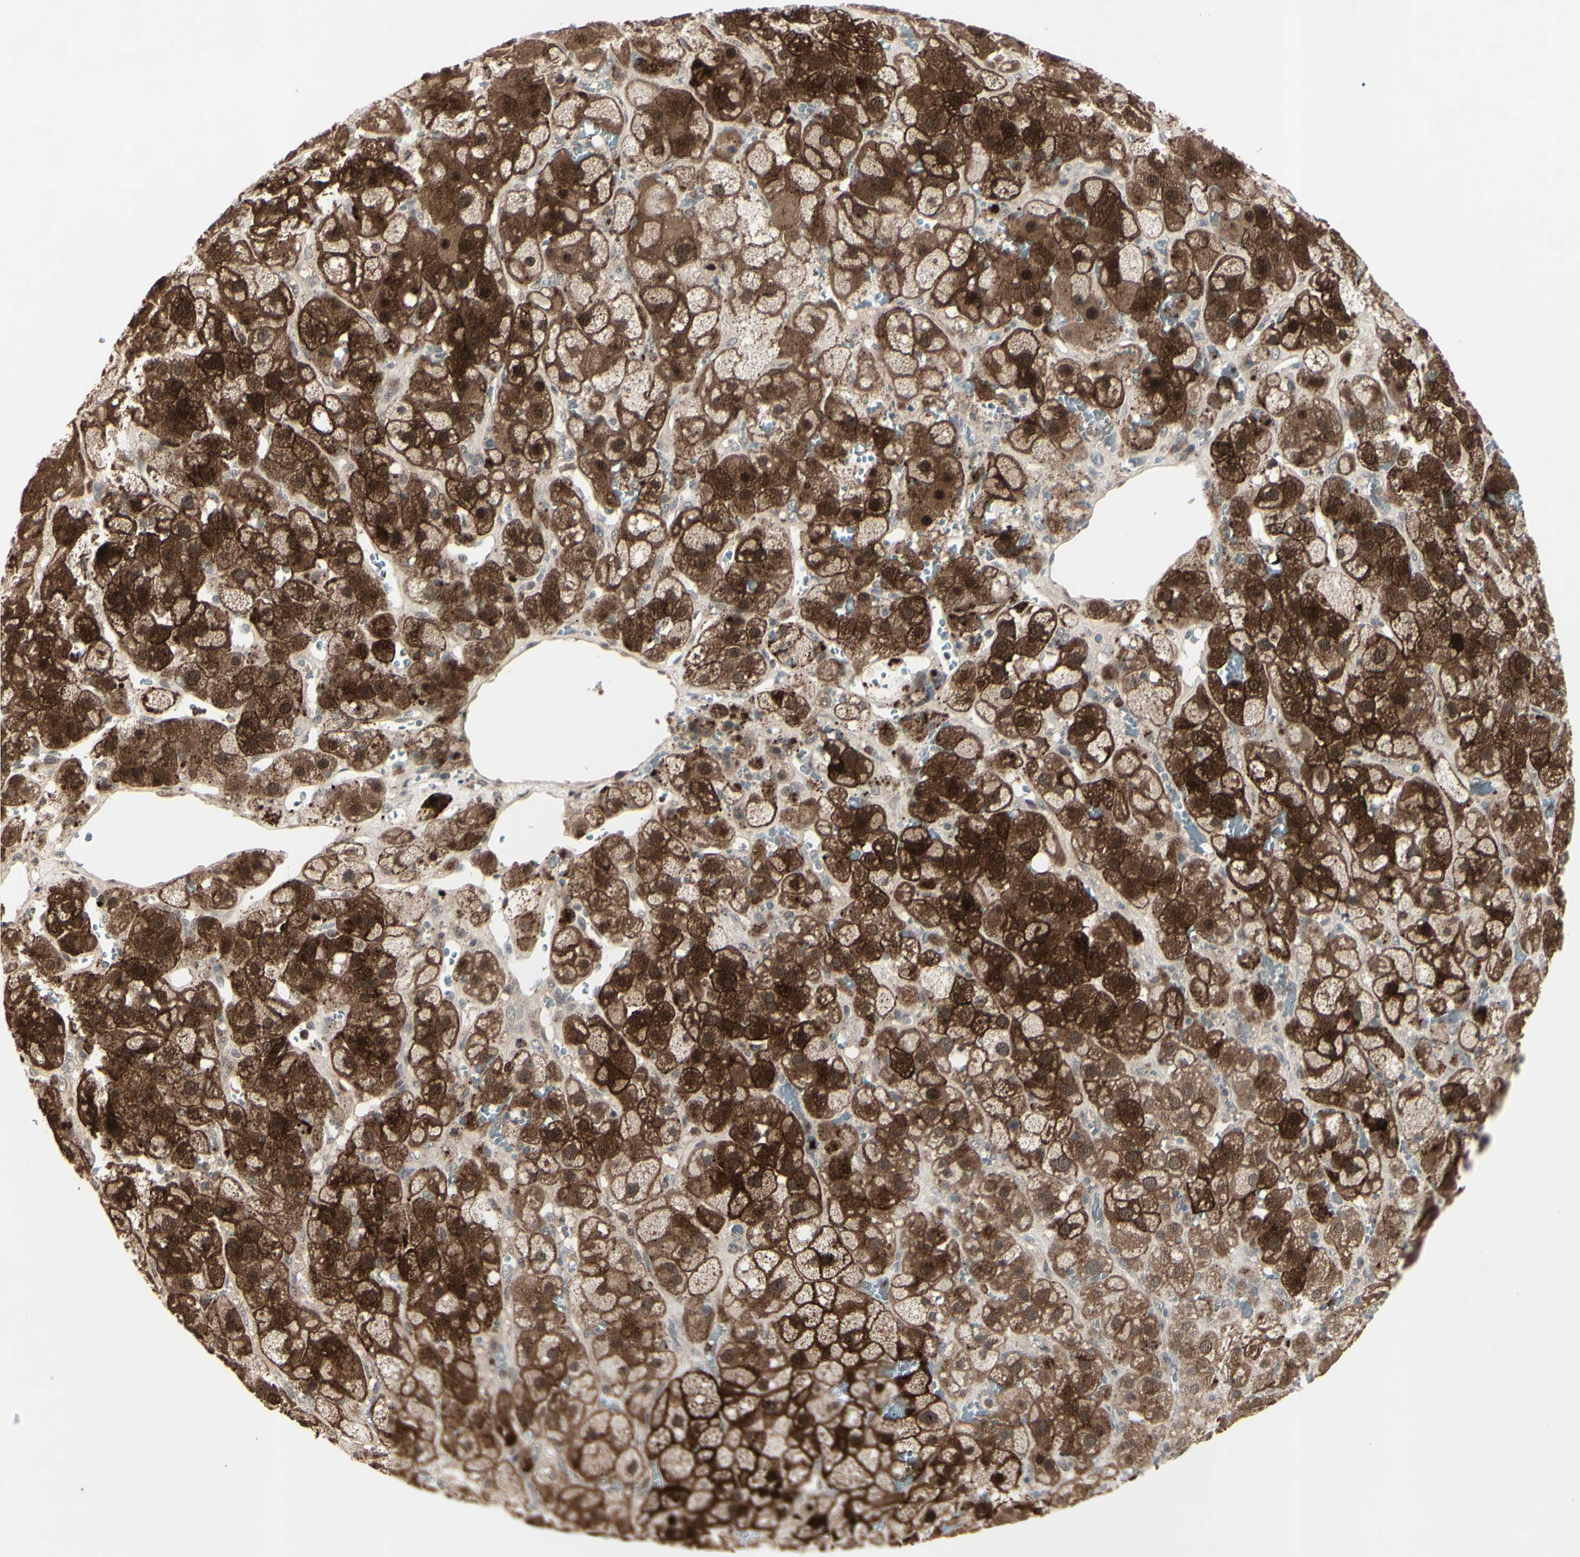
{"staining": {"intensity": "strong", "quantity": ">75%", "location": "cytoplasmic/membranous,nuclear"}, "tissue": "adrenal gland", "cell_type": "Glandular cells", "image_type": "normal", "snomed": [{"axis": "morphology", "description": "Normal tissue, NOS"}, {"axis": "topography", "description": "Adrenal gland"}], "caption": "Immunohistochemistry (IHC) of normal human adrenal gland reveals high levels of strong cytoplasmic/membranous,nuclear positivity in approximately >75% of glandular cells.", "gene": "MLF2", "patient": {"sex": "female", "age": 47}}